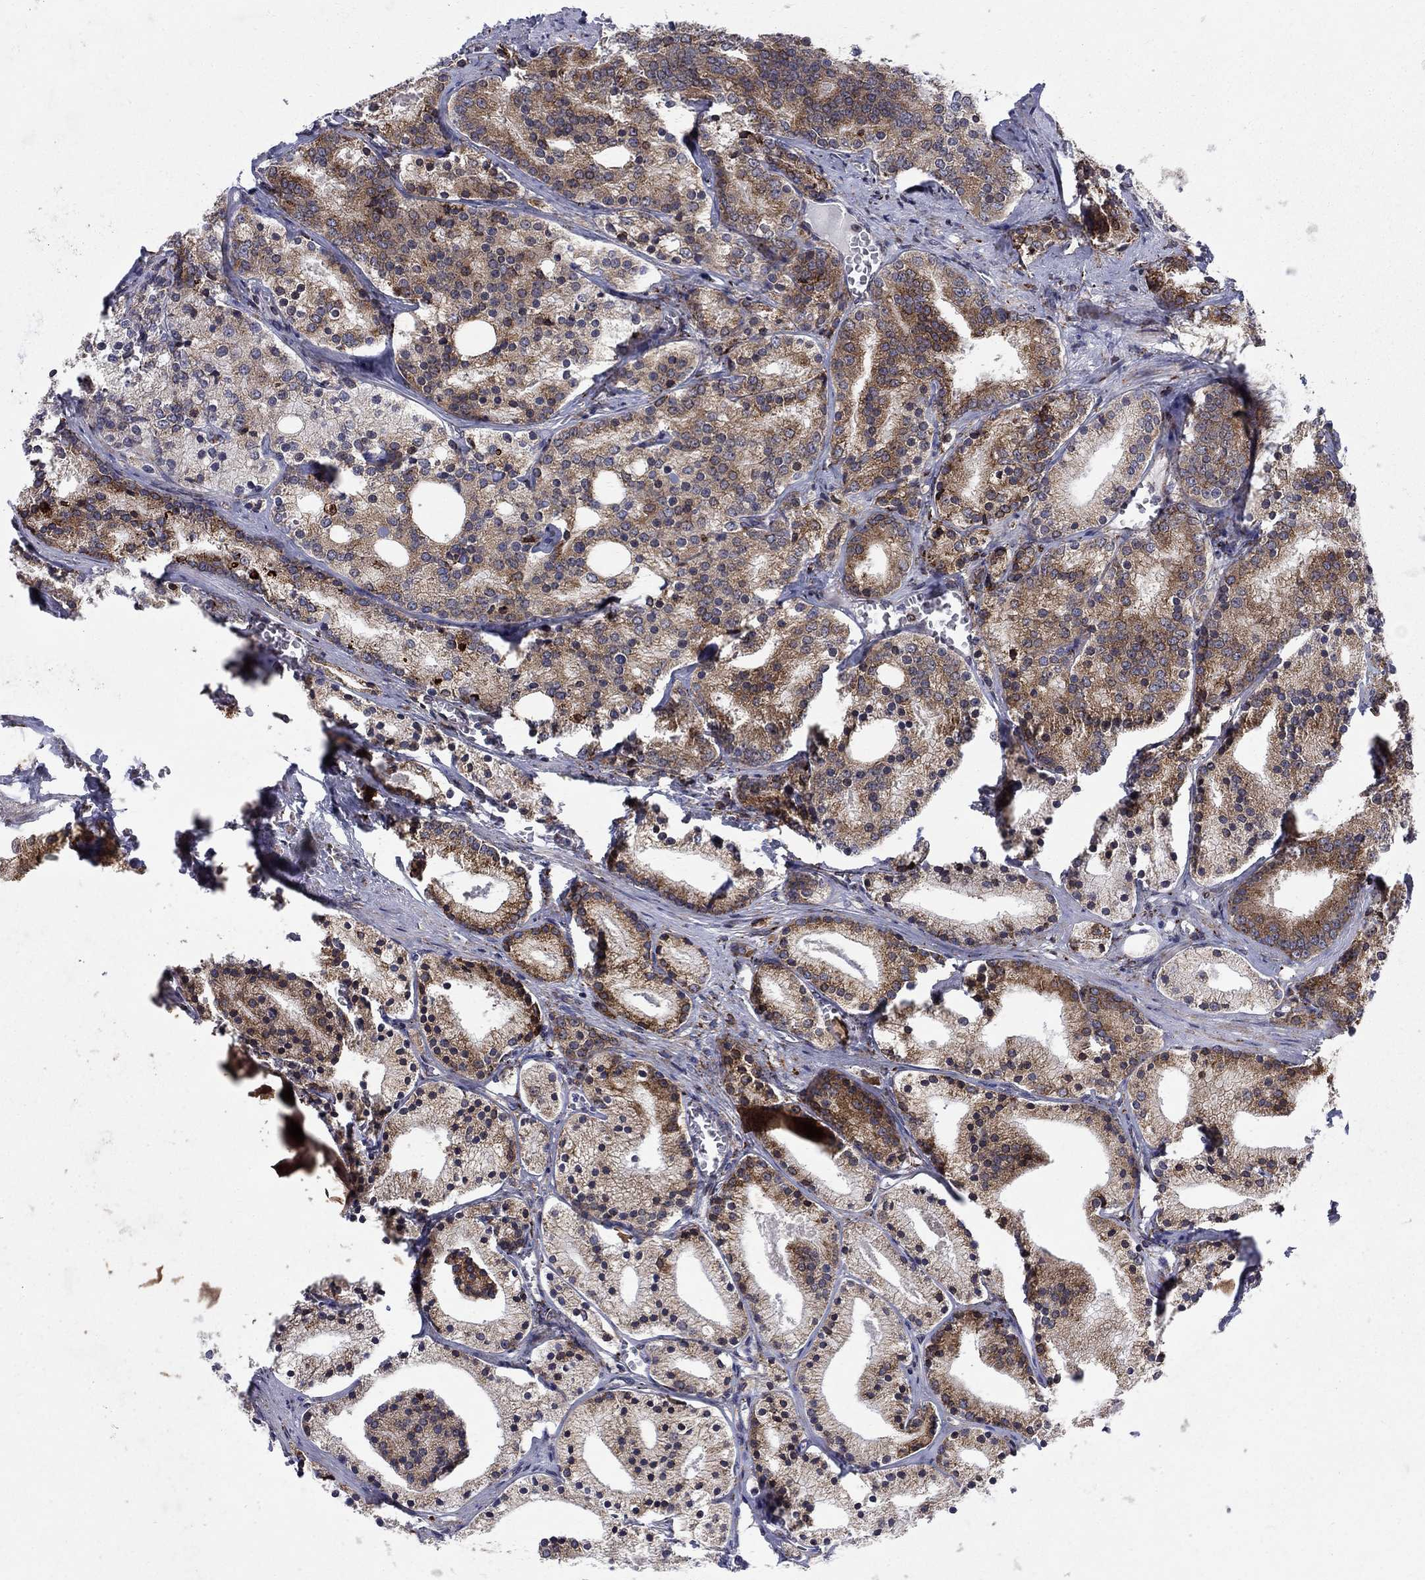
{"staining": {"intensity": "moderate", "quantity": "25%-75%", "location": "cytoplasmic/membranous"}, "tissue": "prostate cancer", "cell_type": "Tumor cells", "image_type": "cancer", "snomed": [{"axis": "morphology", "description": "Adenocarcinoma, NOS"}, {"axis": "topography", "description": "Prostate"}], "caption": "Adenocarcinoma (prostate) tissue demonstrates moderate cytoplasmic/membranous positivity in approximately 25%-75% of tumor cells The staining is performed using DAB (3,3'-diaminobenzidine) brown chromogen to label protein expression. The nuclei are counter-stained blue using hematoxylin.", "gene": "CAB39L", "patient": {"sex": "male", "age": 69}}